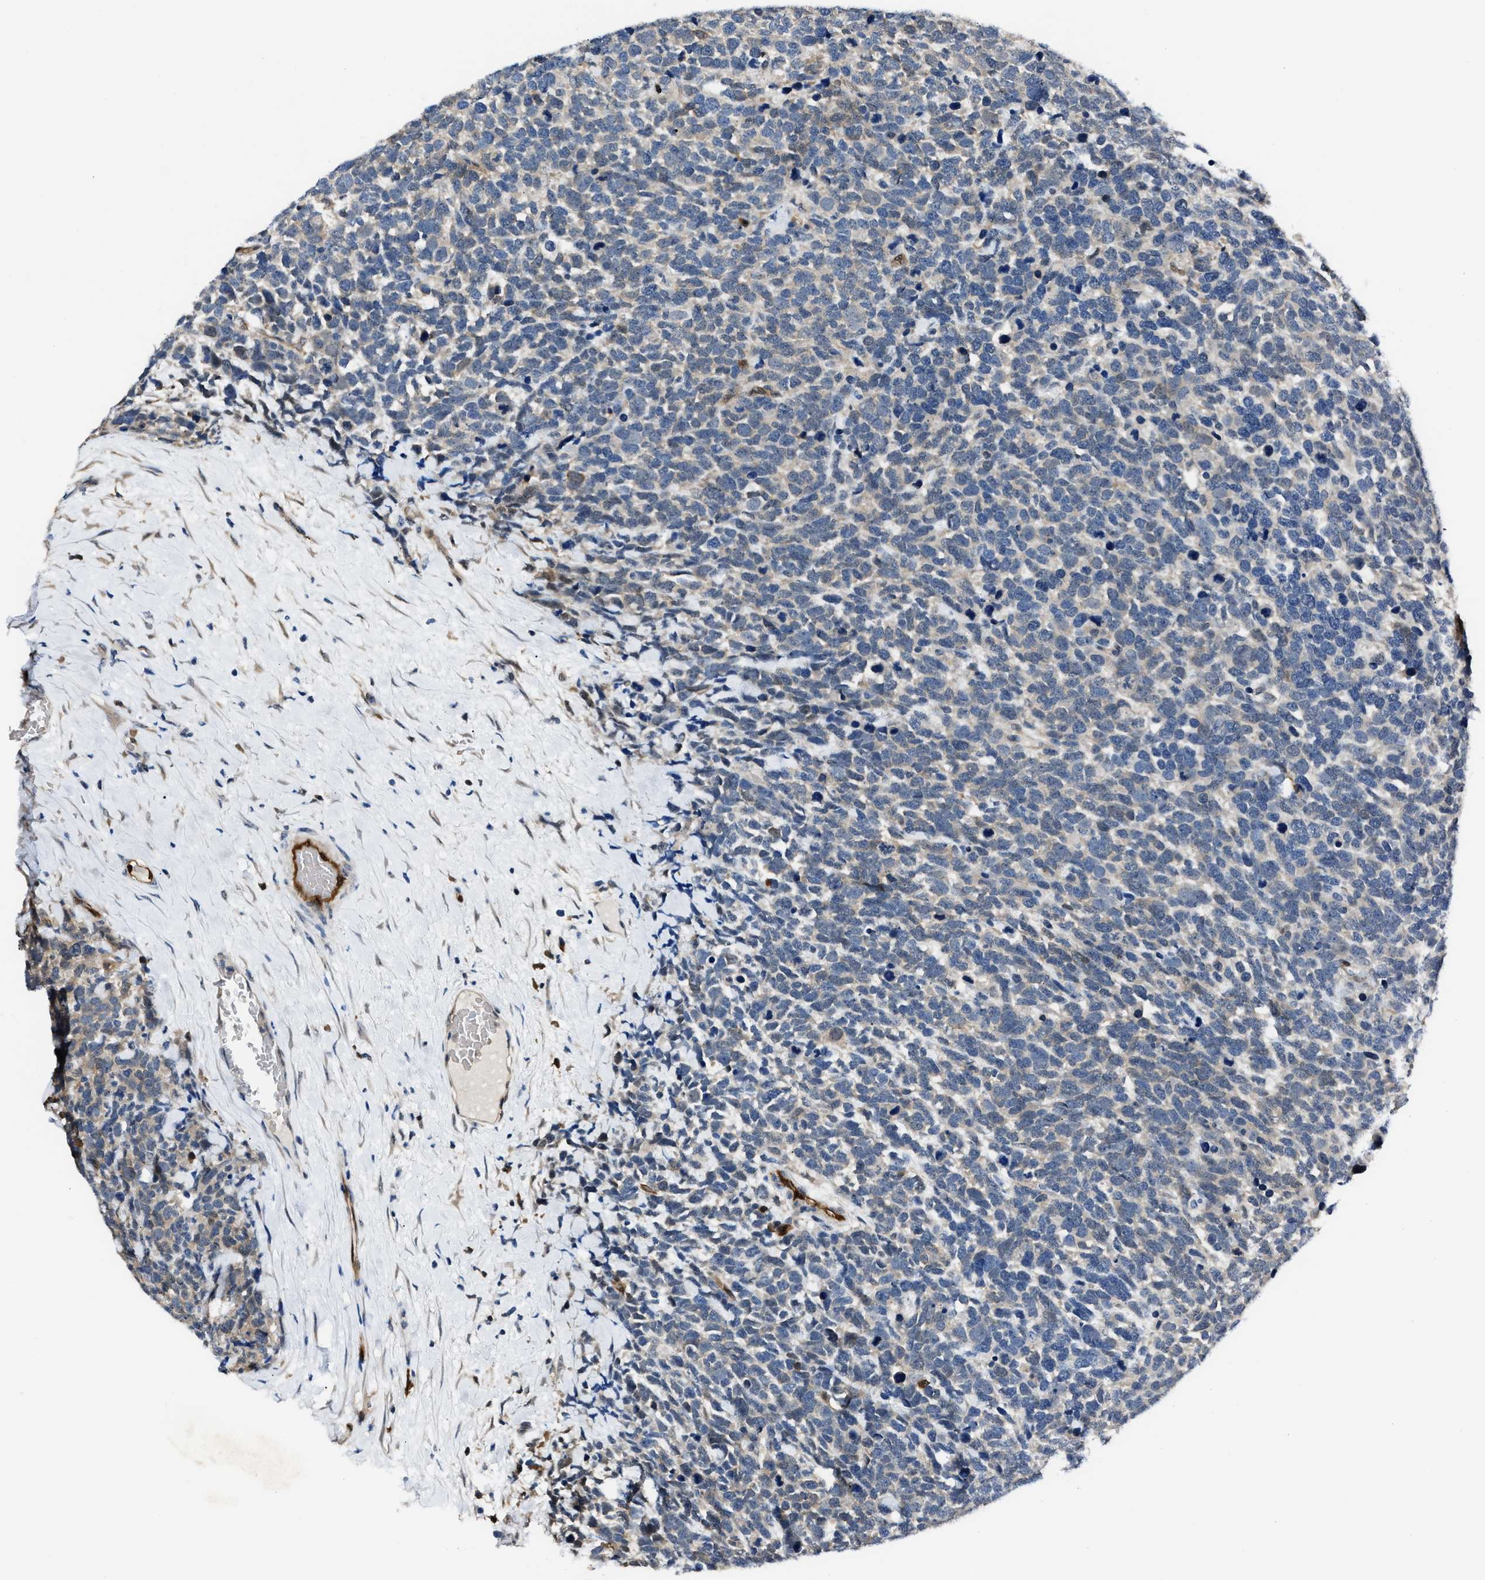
{"staining": {"intensity": "negative", "quantity": "none", "location": "none"}, "tissue": "urothelial cancer", "cell_type": "Tumor cells", "image_type": "cancer", "snomed": [{"axis": "morphology", "description": "Urothelial carcinoma, High grade"}, {"axis": "topography", "description": "Urinary bladder"}], "caption": "Tumor cells show no significant staining in urothelial carcinoma (high-grade). Nuclei are stained in blue.", "gene": "PPA1", "patient": {"sex": "female", "age": 82}}